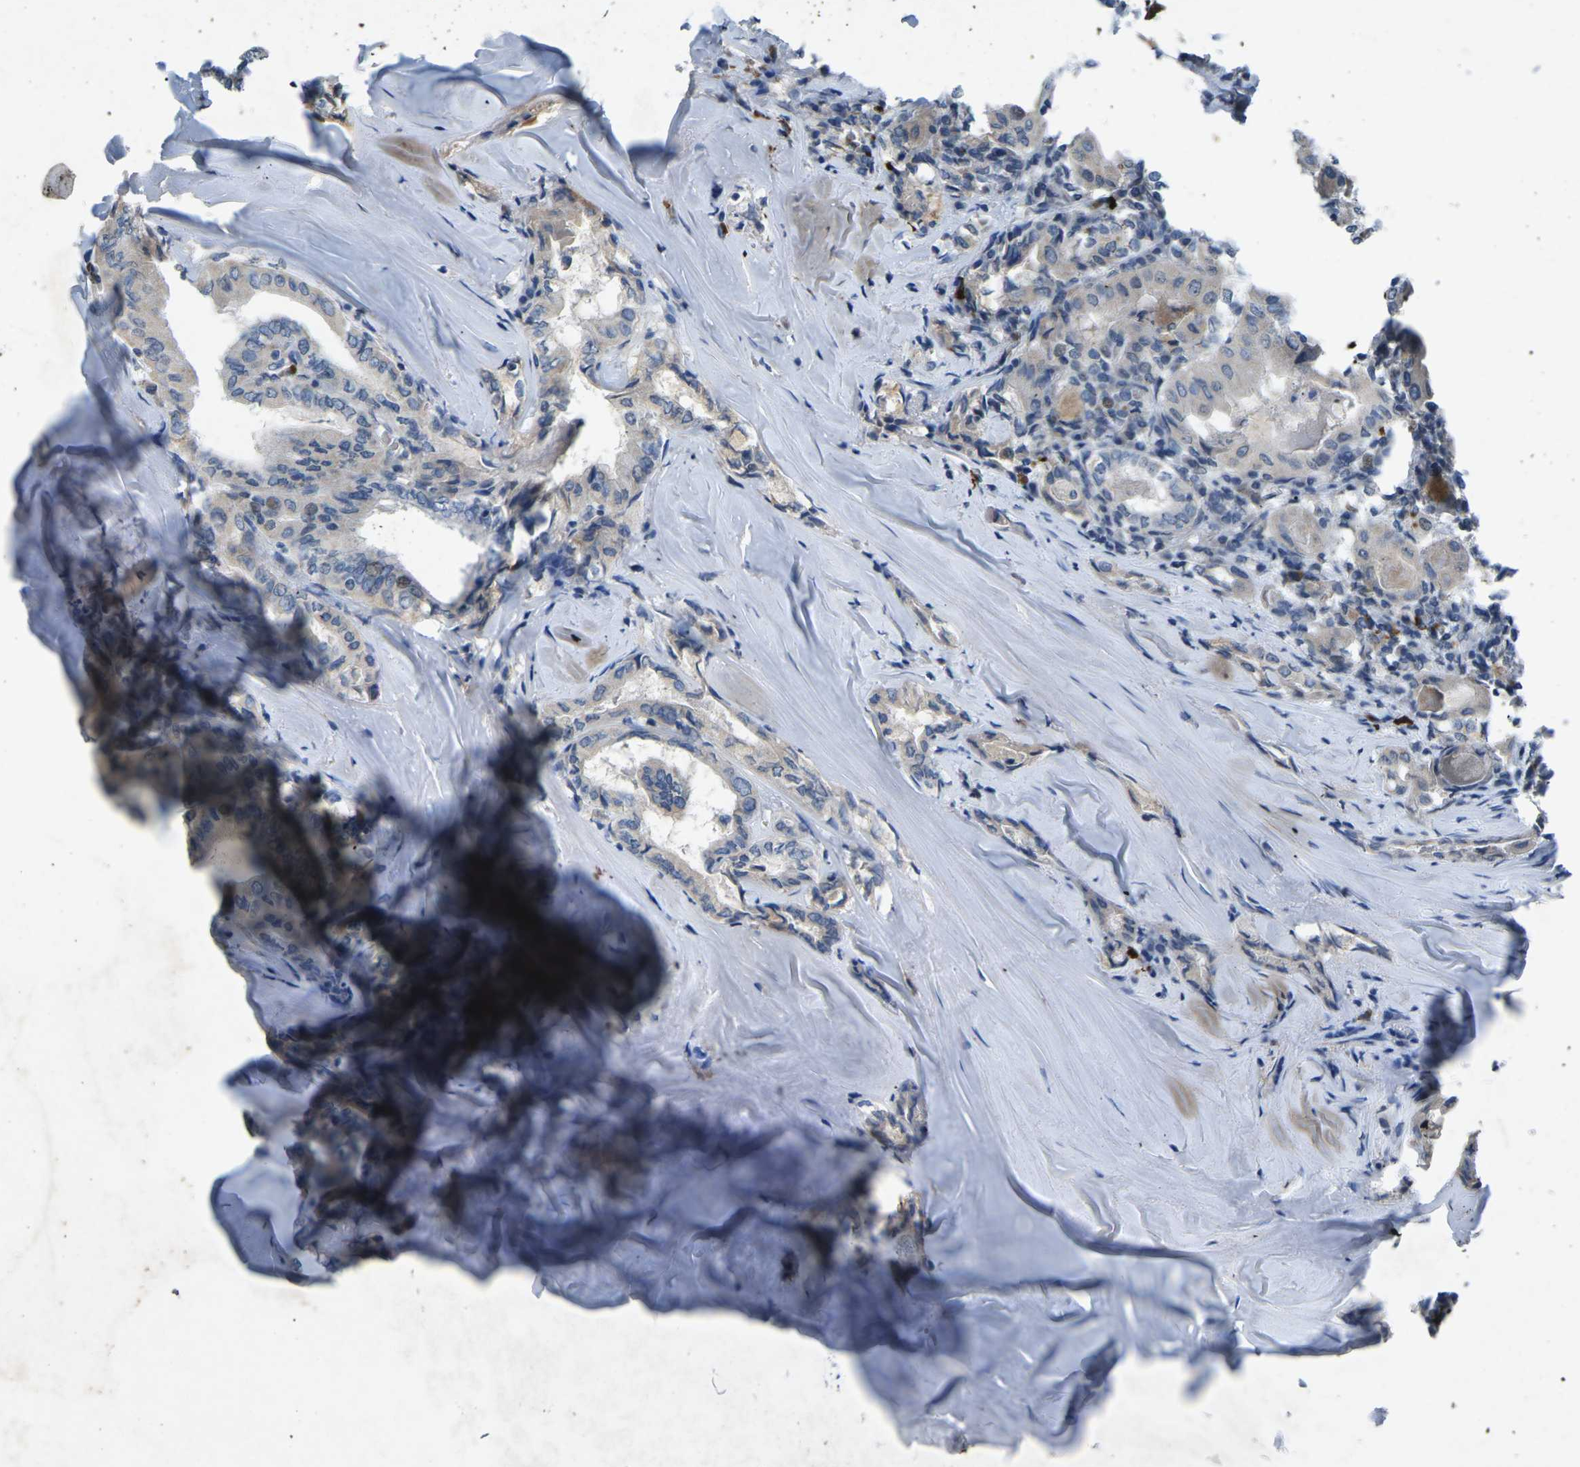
{"staining": {"intensity": "moderate", "quantity": "25%-75%", "location": "nuclear"}, "tissue": "thyroid cancer", "cell_type": "Tumor cells", "image_type": "cancer", "snomed": [{"axis": "morphology", "description": "Papillary adenocarcinoma, NOS"}, {"axis": "topography", "description": "Thyroid gland"}], "caption": "Protein staining of thyroid papillary adenocarcinoma tissue exhibits moderate nuclear staining in about 25%-75% of tumor cells.", "gene": "PLG", "patient": {"sex": "female", "age": 42}}